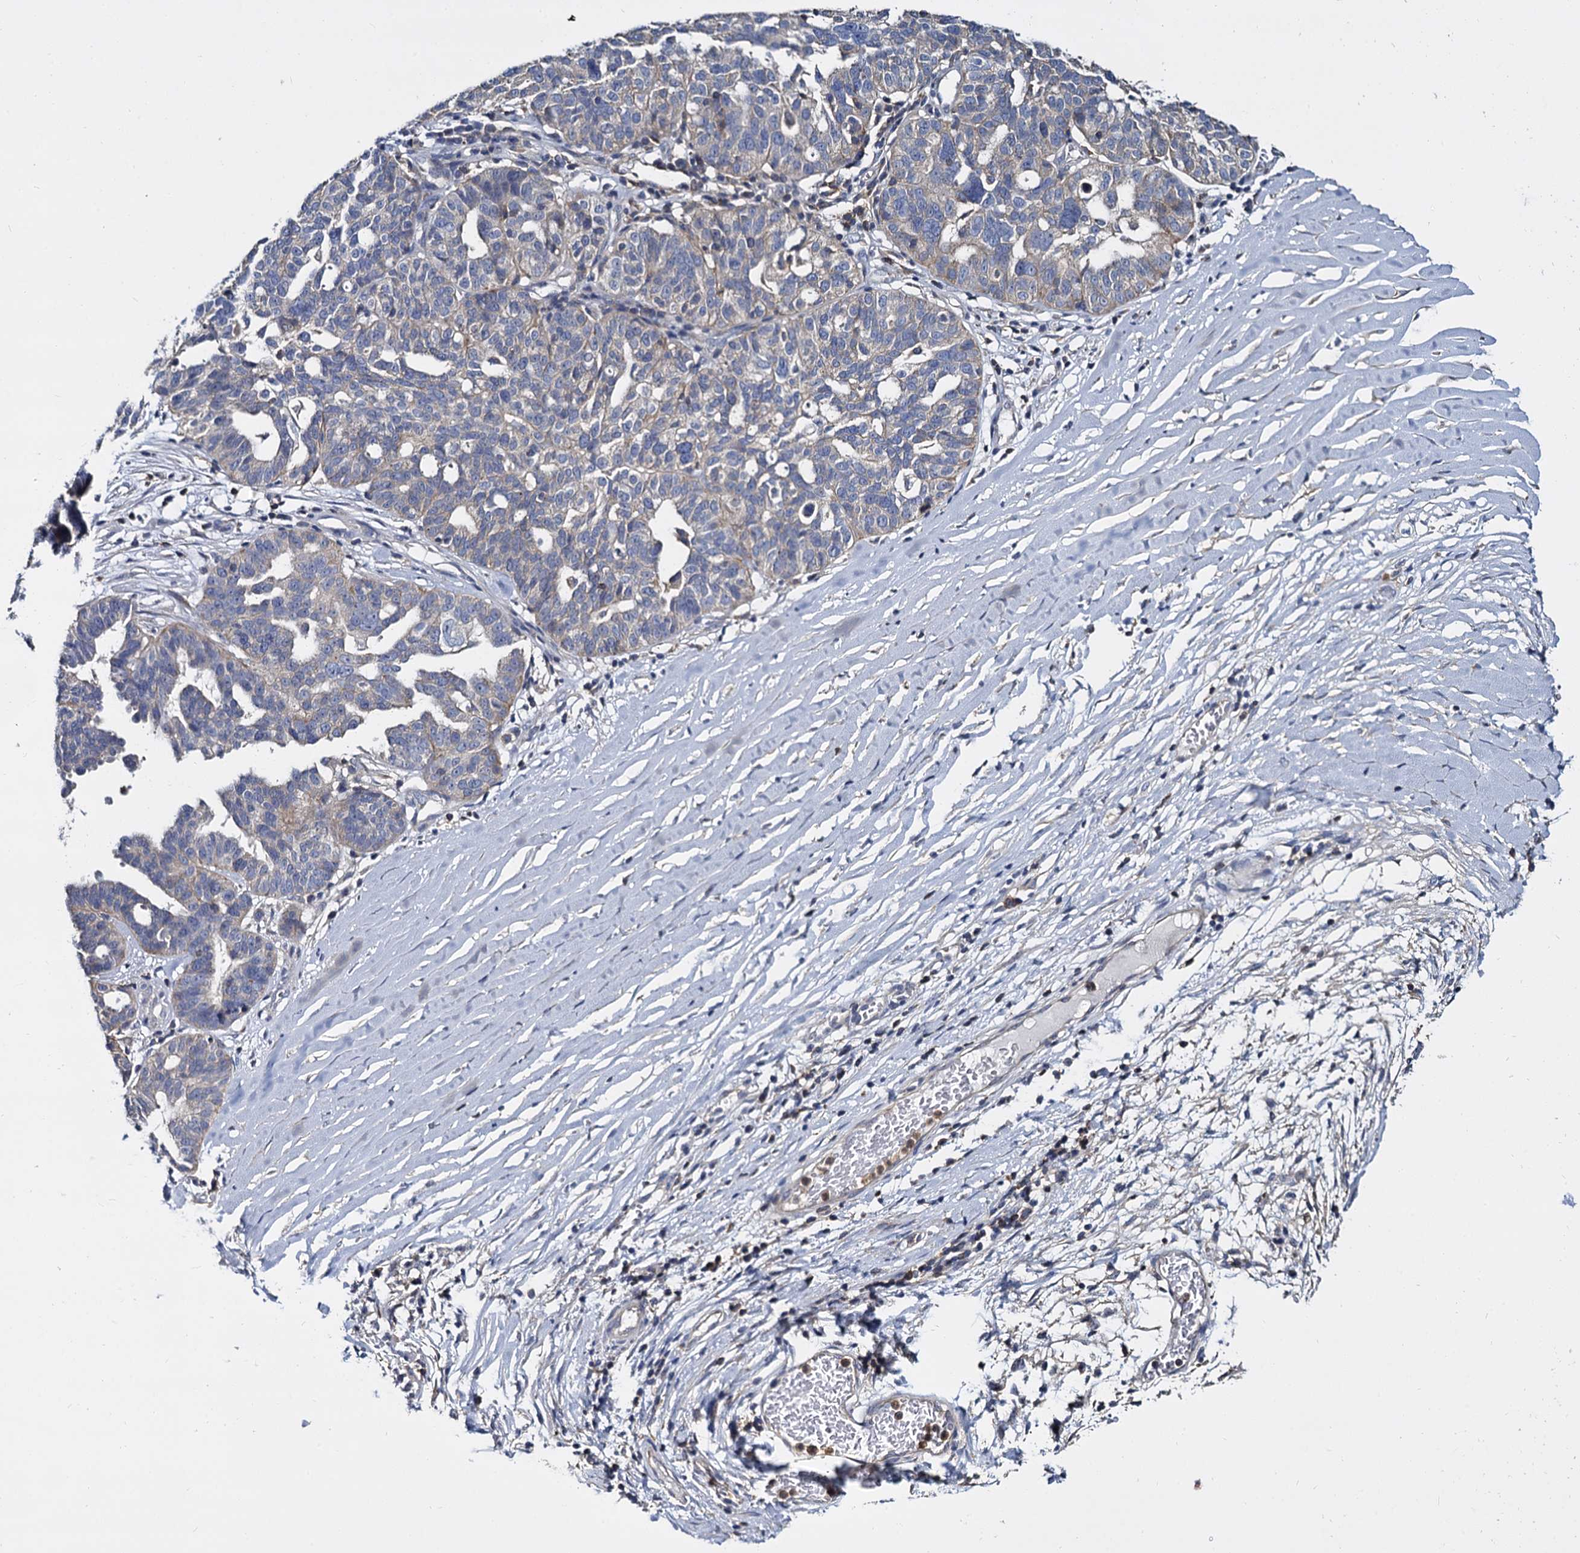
{"staining": {"intensity": "negative", "quantity": "none", "location": "none"}, "tissue": "ovarian cancer", "cell_type": "Tumor cells", "image_type": "cancer", "snomed": [{"axis": "morphology", "description": "Cystadenocarcinoma, serous, NOS"}, {"axis": "topography", "description": "Ovary"}], "caption": "Tumor cells are negative for protein expression in human serous cystadenocarcinoma (ovarian).", "gene": "ANKRD13A", "patient": {"sex": "female", "age": 59}}